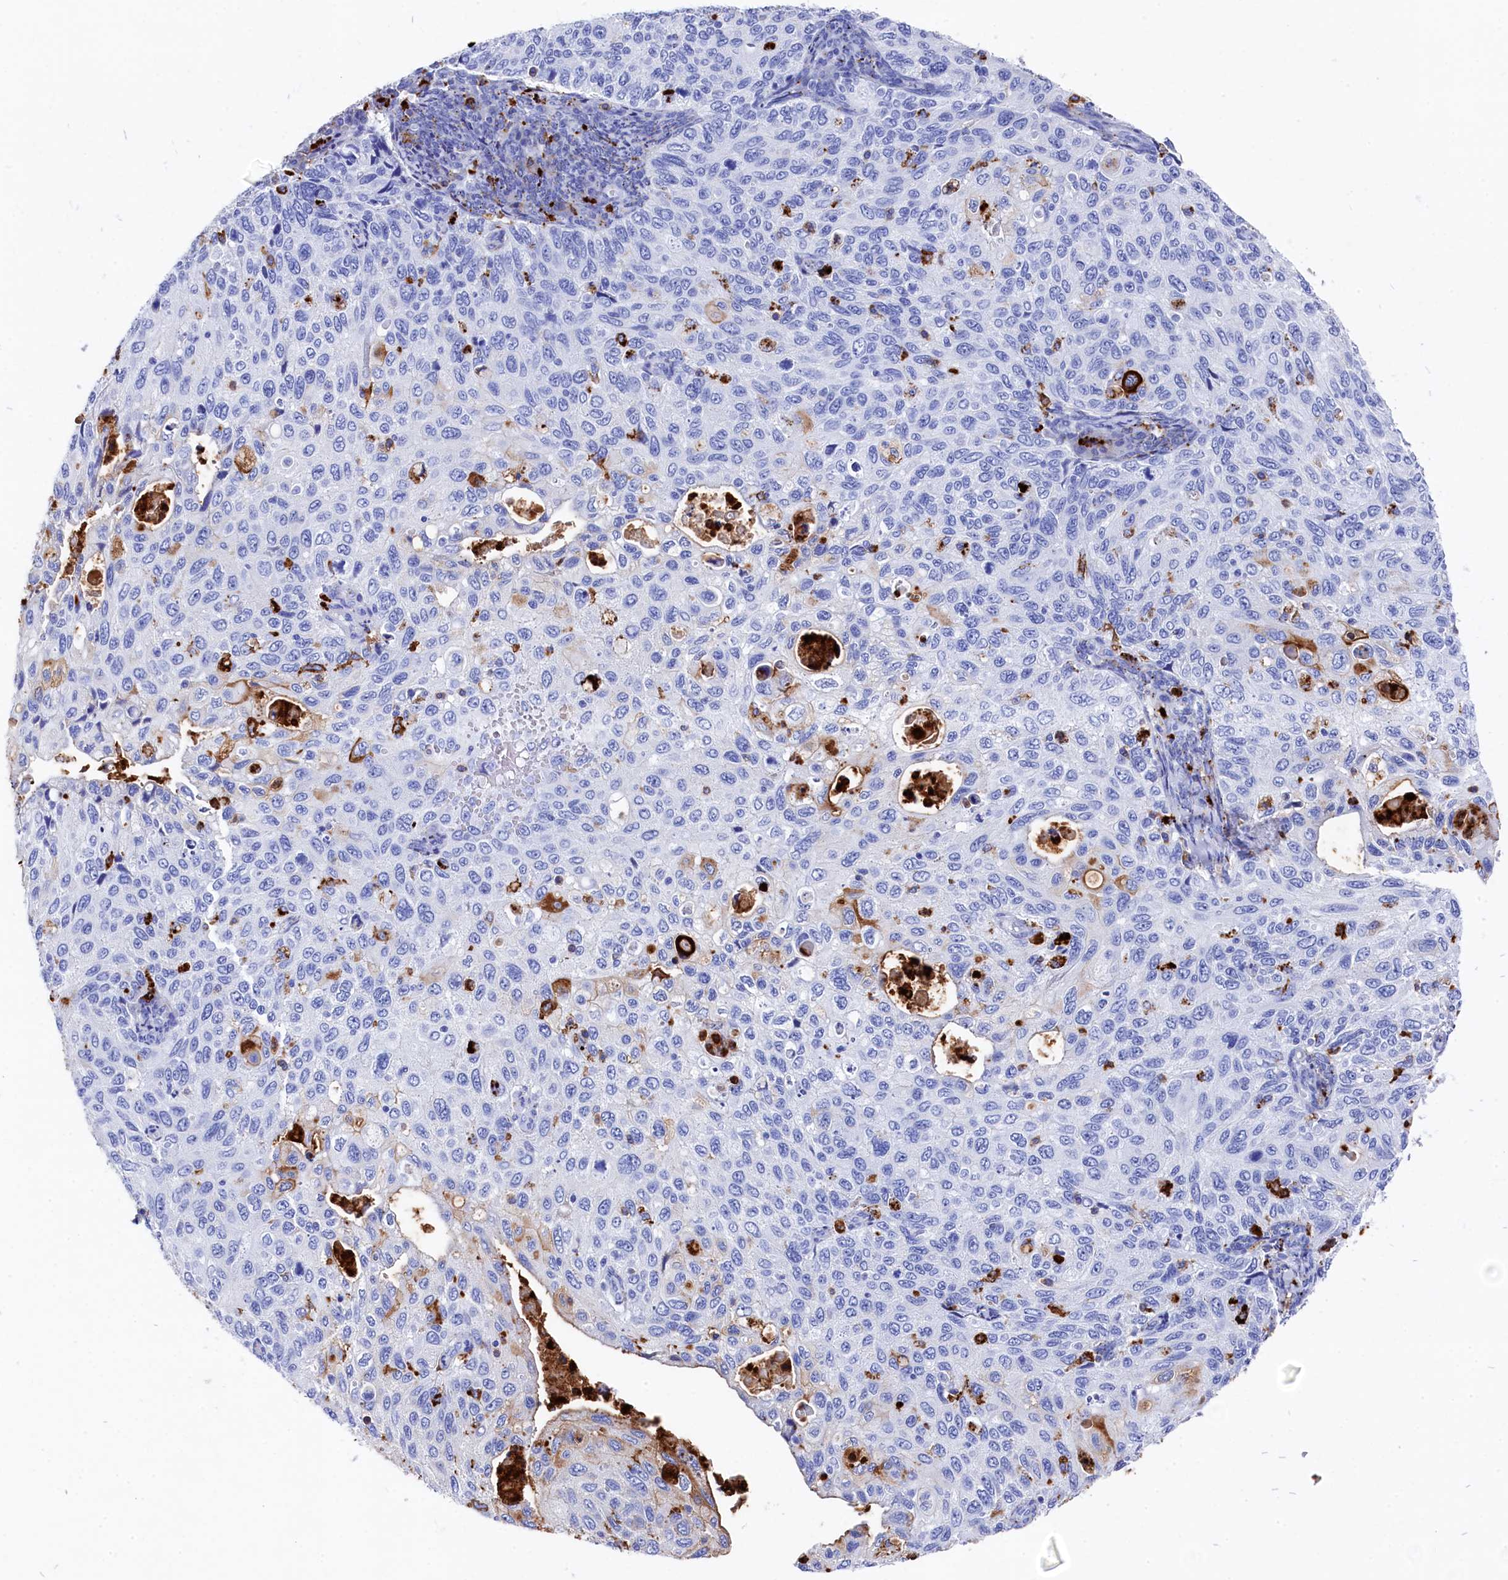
{"staining": {"intensity": "negative", "quantity": "none", "location": "none"}, "tissue": "cervical cancer", "cell_type": "Tumor cells", "image_type": "cancer", "snomed": [{"axis": "morphology", "description": "Squamous cell carcinoma, NOS"}, {"axis": "topography", "description": "Cervix"}], "caption": "Cervical cancer (squamous cell carcinoma) was stained to show a protein in brown. There is no significant staining in tumor cells.", "gene": "PLAC8", "patient": {"sex": "female", "age": 70}}